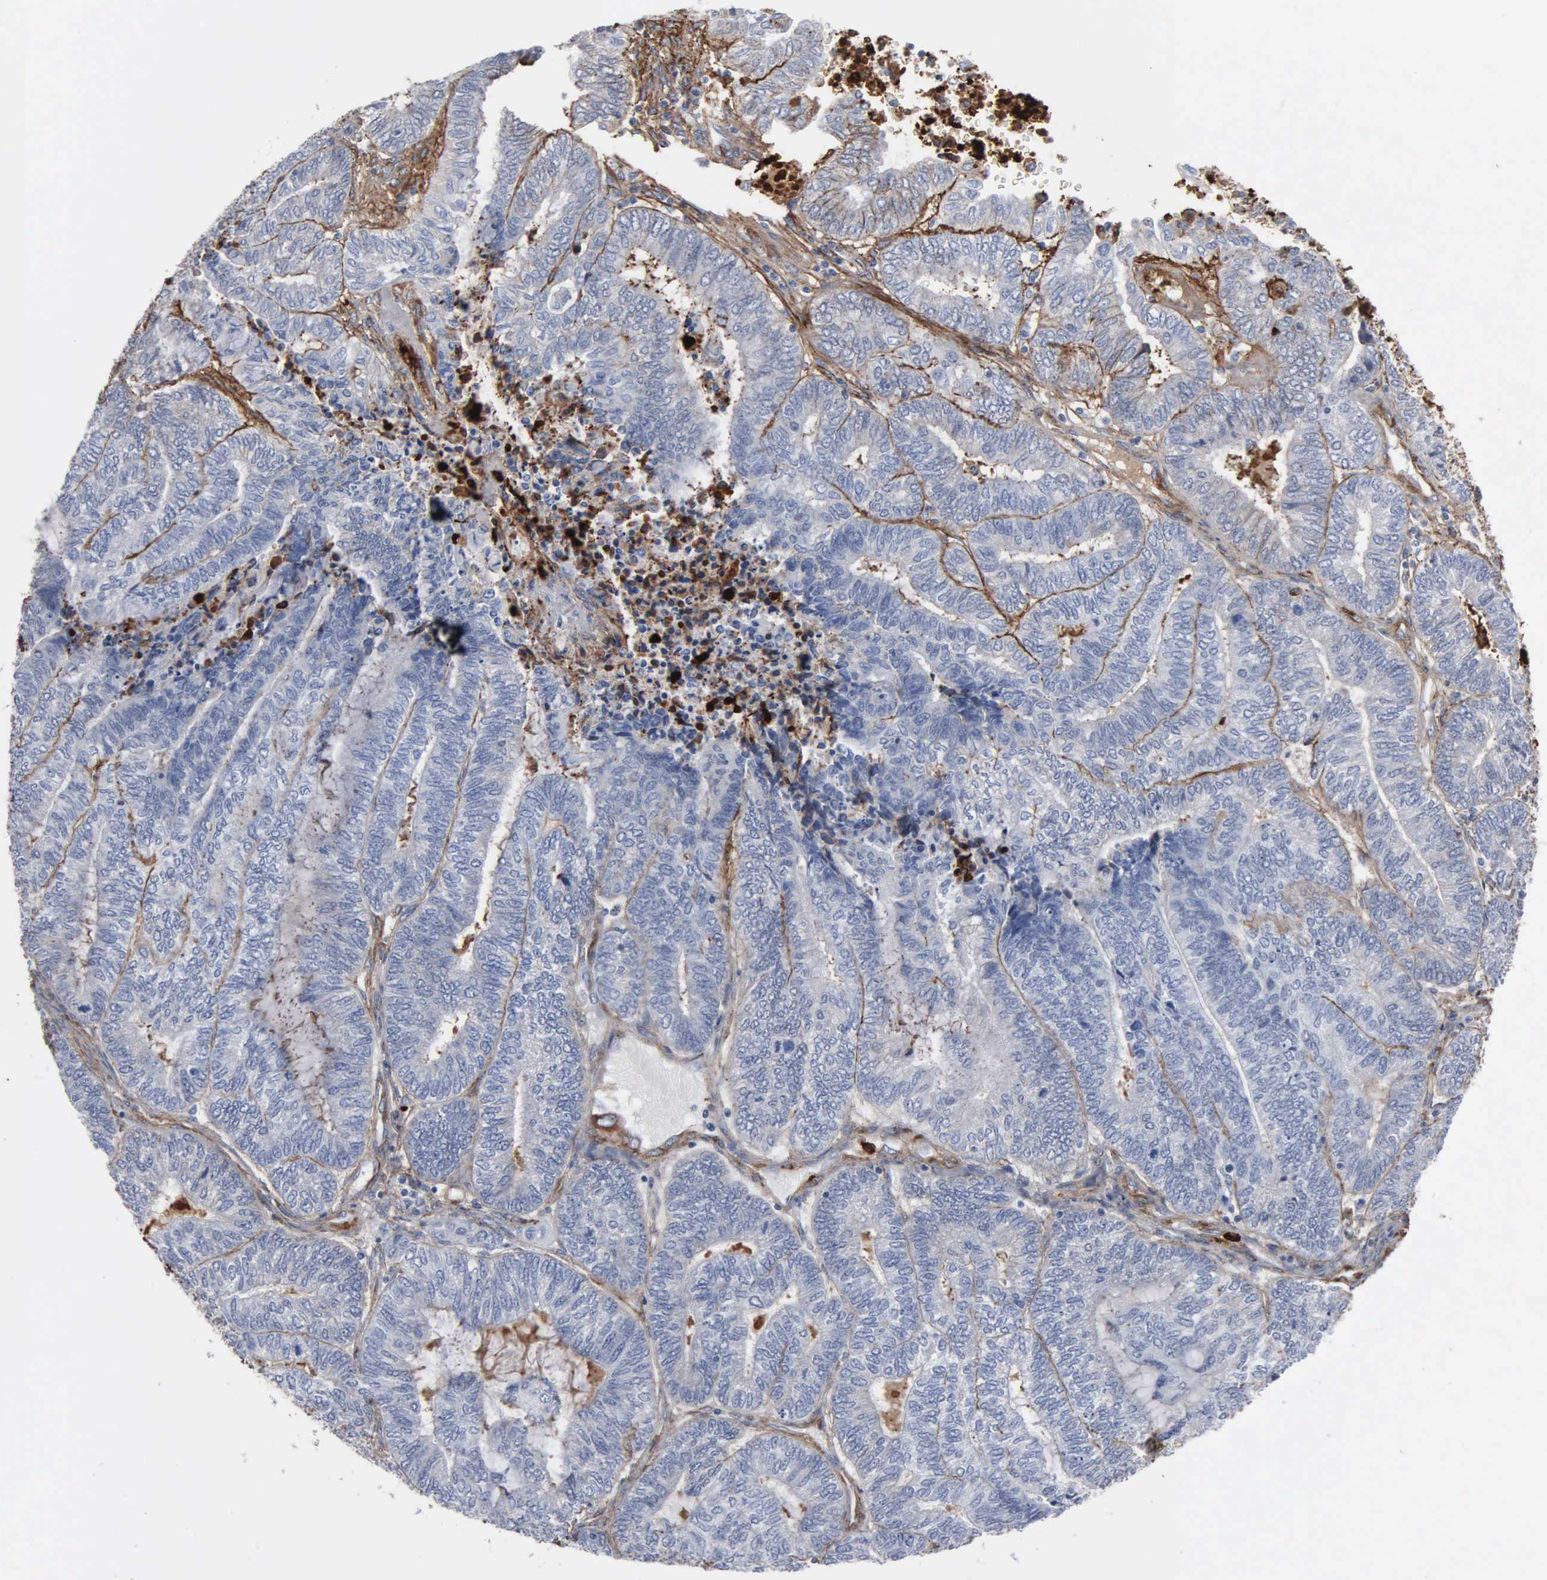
{"staining": {"intensity": "negative", "quantity": "none", "location": "none"}, "tissue": "endometrial cancer", "cell_type": "Tumor cells", "image_type": "cancer", "snomed": [{"axis": "morphology", "description": "Adenocarcinoma, NOS"}, {"axis": "topography", "description": "Uterus"}, {"axis": "topography", "description": "Endometrium"}], "caption": "Immunohistochemical staining of human endometrial cancer (adenocarcinoma) displays no significant staining in tumor cells.", "gene": "FN1", "patient": {"sex": "female", "age": 70}}